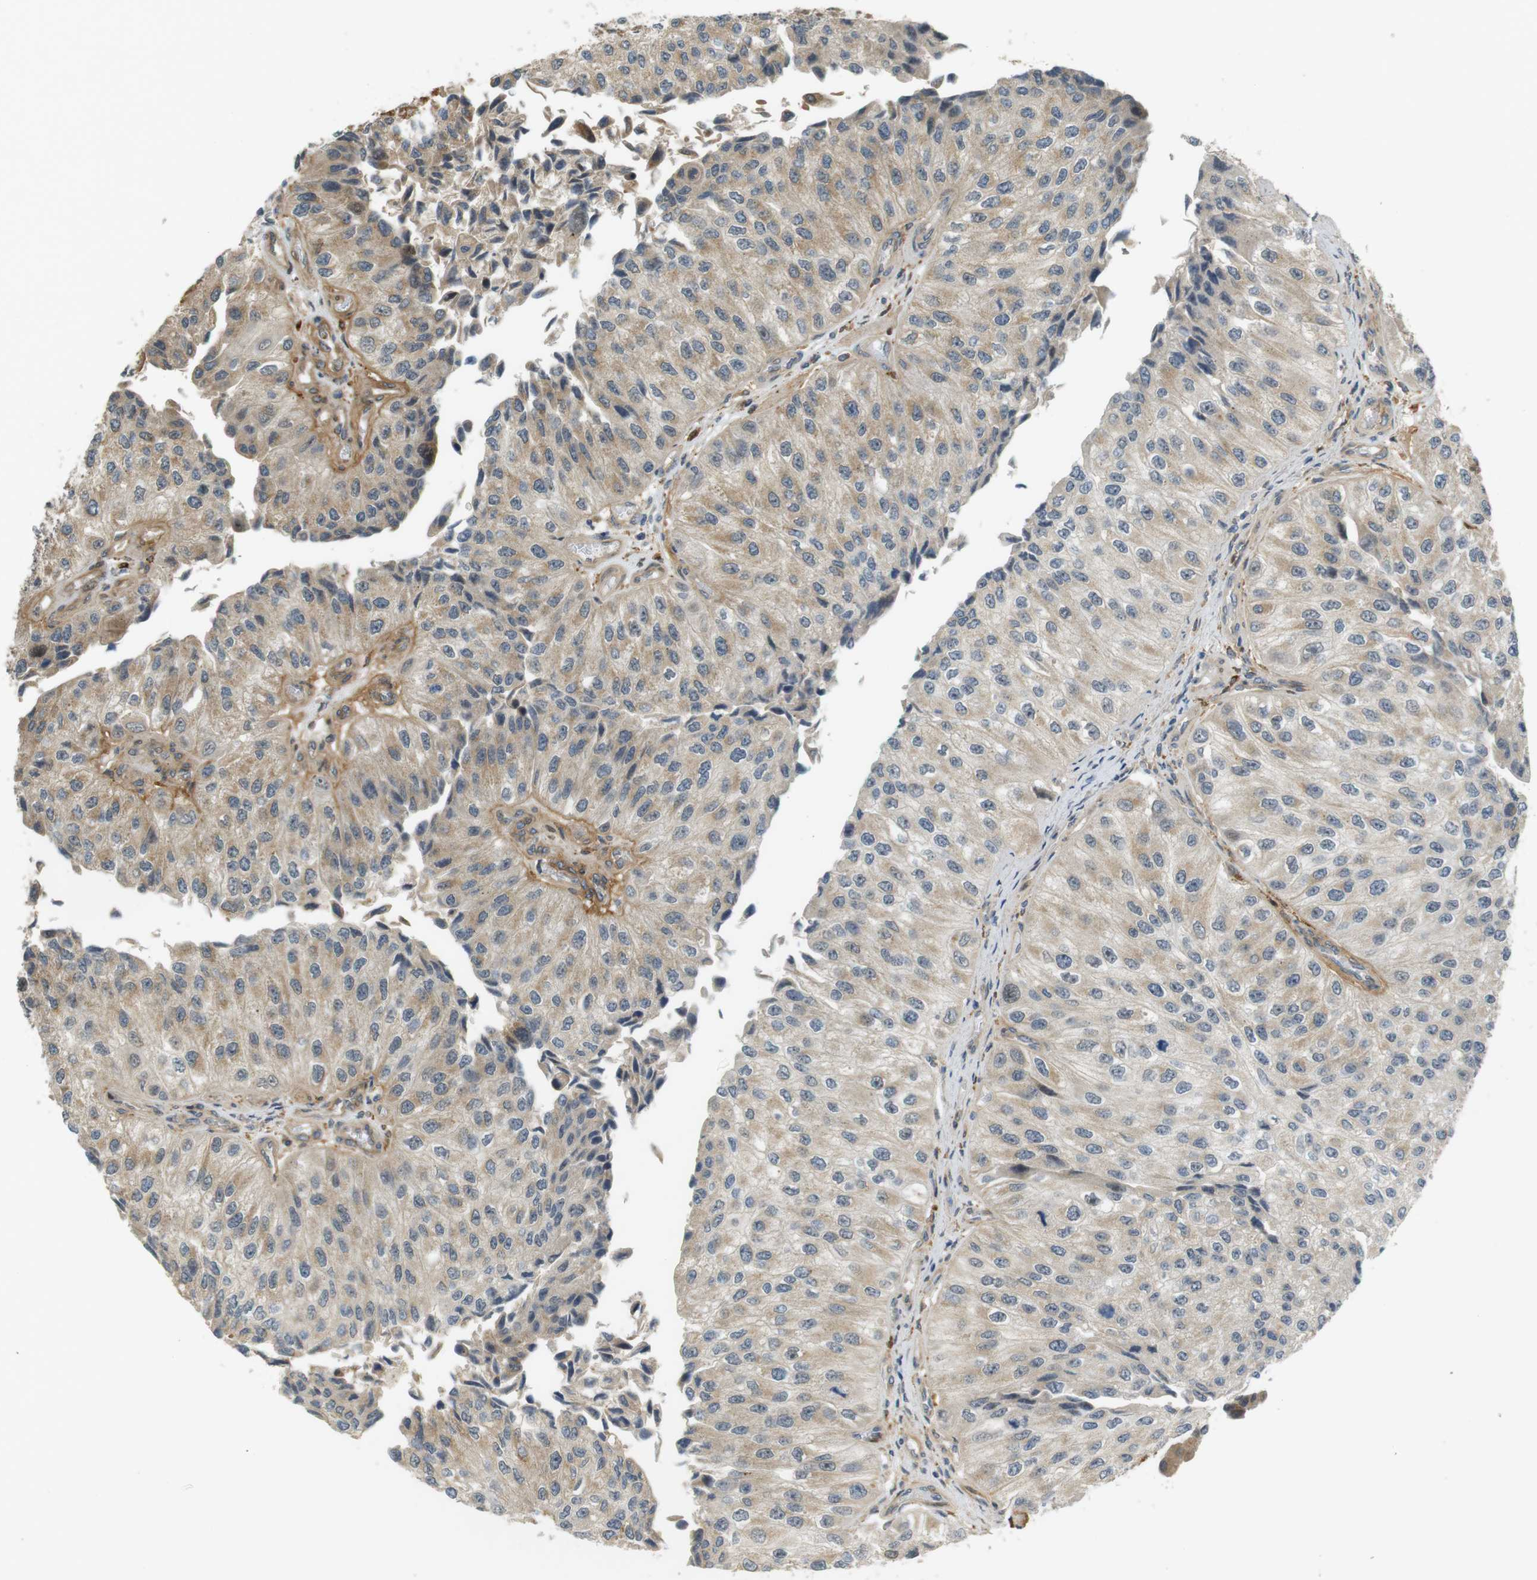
{"staining": {"intensity": "moderate", "quantity": ">75%", "location": "cytoplasmic/membranous"}, "tissue": "urothelial cancer", "cell_type": "Tumor cells", "image_type": "cancer", "snomed": [{"axis": "morphology", "description": "Urothelial carcinoma, High grade"}, {"axis": "topography", "description": "Kidney"}, {"axis": "topography", "description": "Urinary bladder"}], "caption": "Urothelial carcinoma (high-grade) stained with a protein marker reveals moderate staining in tumor cells.", "gene": "TSPAN9", "patient": {"sex": "male", "age": 77}}